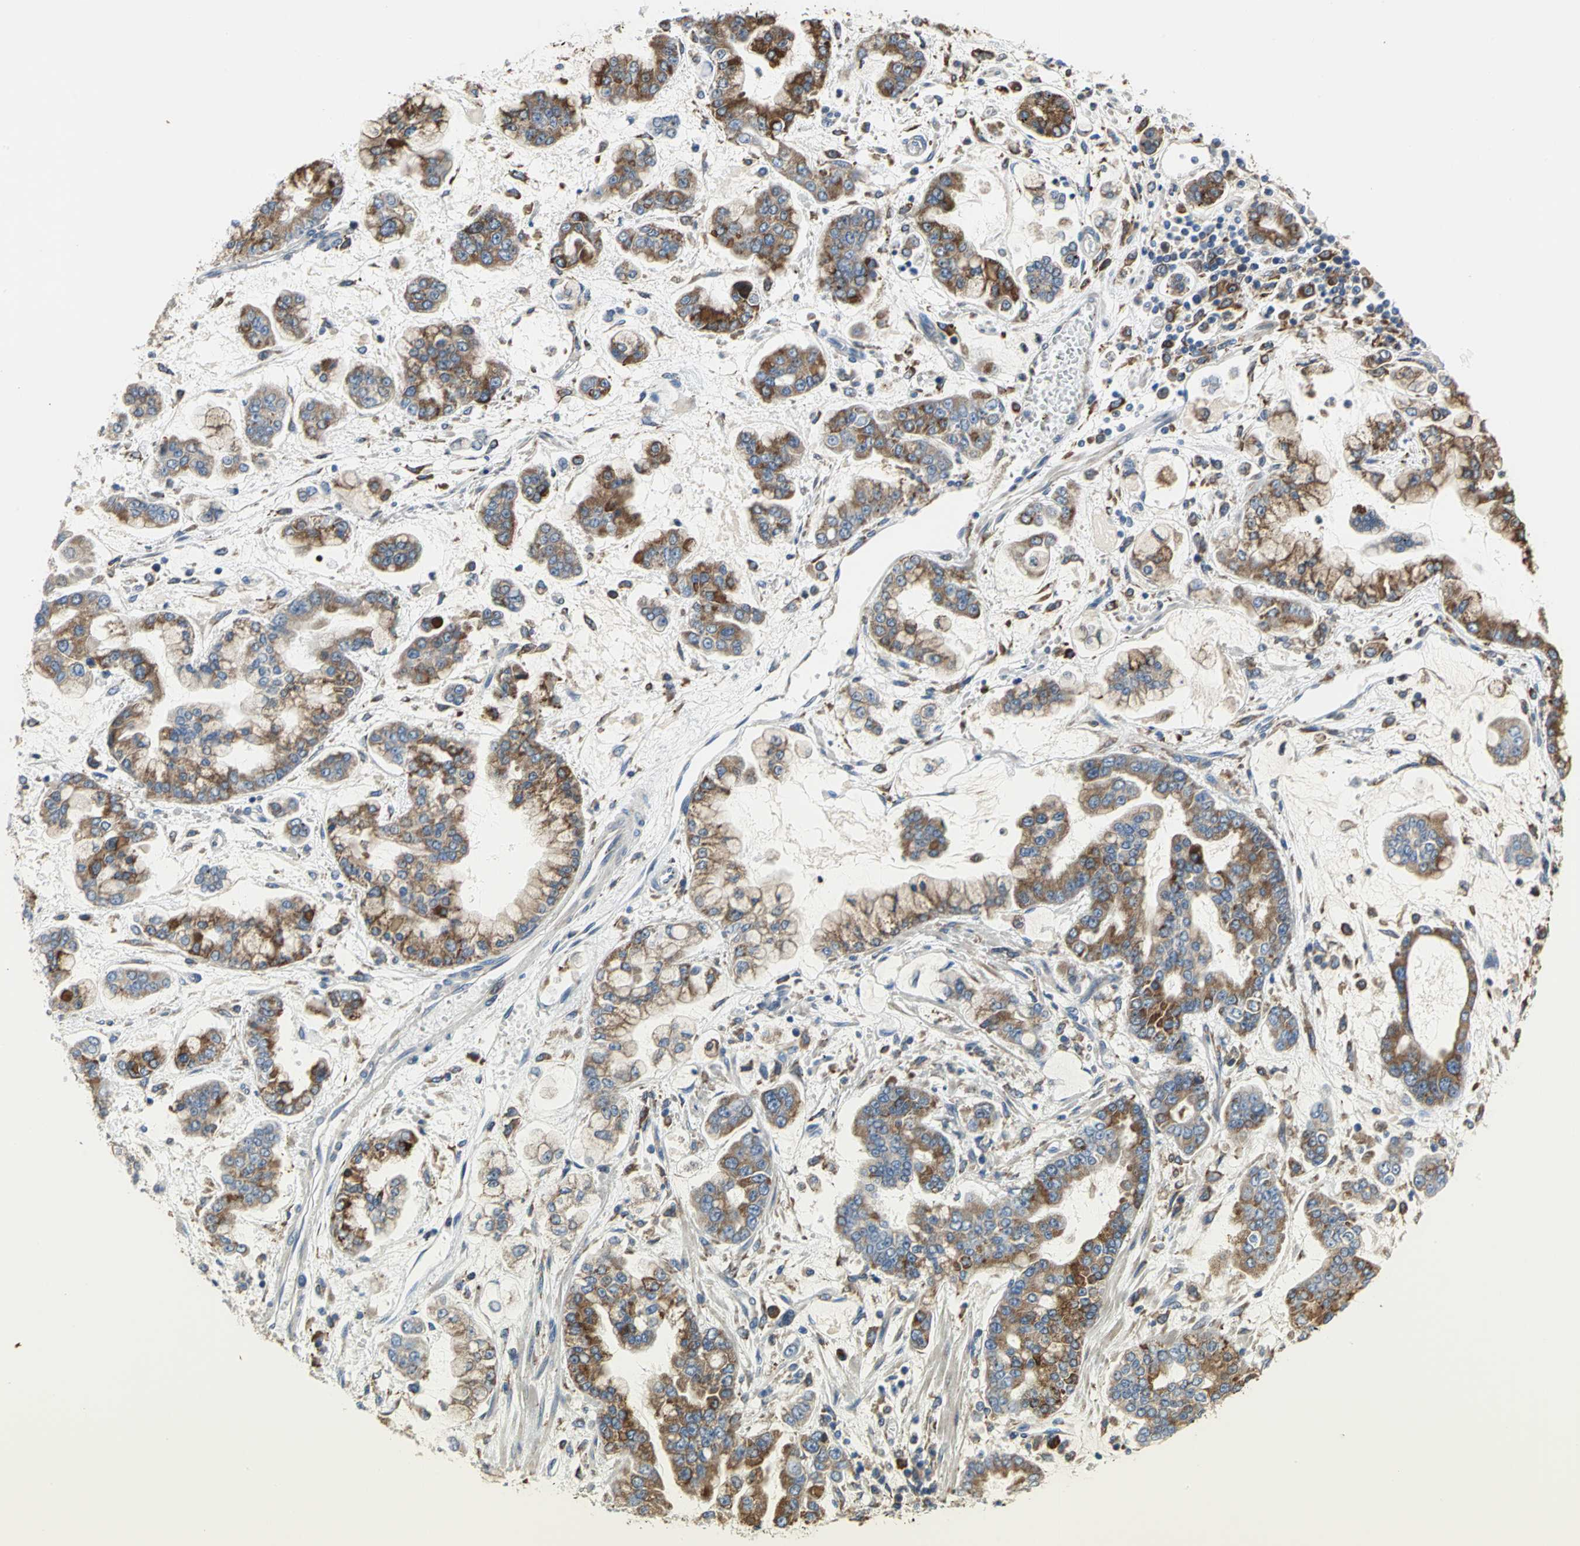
{"staining": {"intensity": "moderate", "quantity": "25%-75%", "location": "cytoplasmic/membranous"}, "tissue": "stomach cancer", "cell_type": "Tumor cells", "image_type": "cancer", "snomed": [{"axis": "morphology", "description": "Normal tissue, NOS"}, {"axis": "morphology", "description": "Adenocarcinoma, NOS"}, {"axis": "topography", "description": "Stomach, upper"}, {"axis": "topography", "description": "Stomach"}], "caption": "Brown immunohistochemical staining in stomach adenocarcinoma reveals moderate cytoplasmic/membranous positivity in about 25%-75% of tumor cells.", "gene": "SDF2L1", "patient": {"sex": "male", "age": 76}}